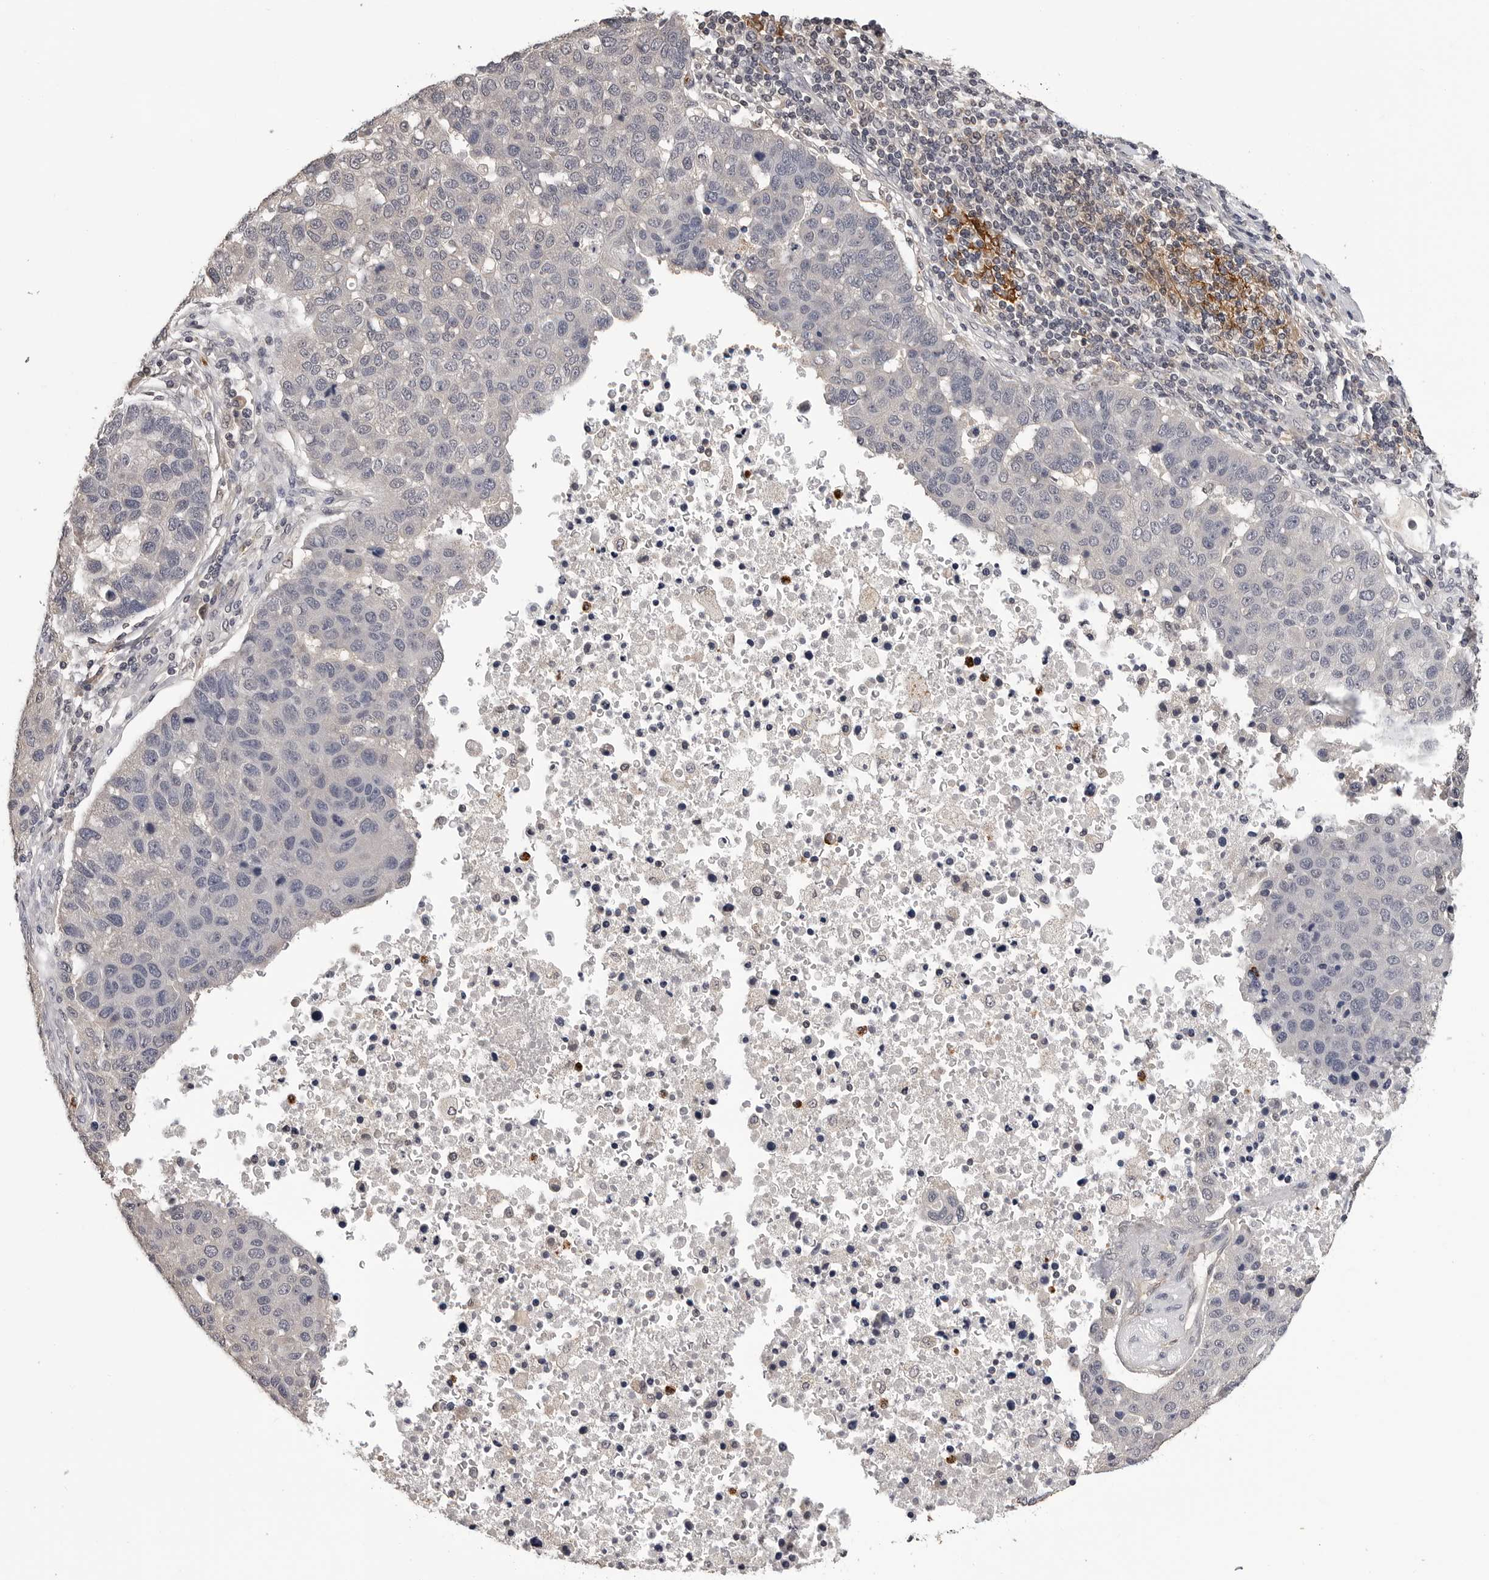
{"staining": {"intensity": "negative", "quantity": "none", "location": "none"}, "tissue": "pancreatic cancer", "cell_type": "Tumor cells", "image_type": "cancer", "snomed": [{"axis": "morphology", "description": "Adenocarcinoma, NOS"}, {"axis": "topography", "description": "Pancreas"}], "caption": "This is an immunohistochemistry (IHC) photomicrograph of pancreatic adenocarcinoma. There is no positivity in tumor cells.", "gene": "TRMT13", "patient": {"sex": "female", "age": 61}}